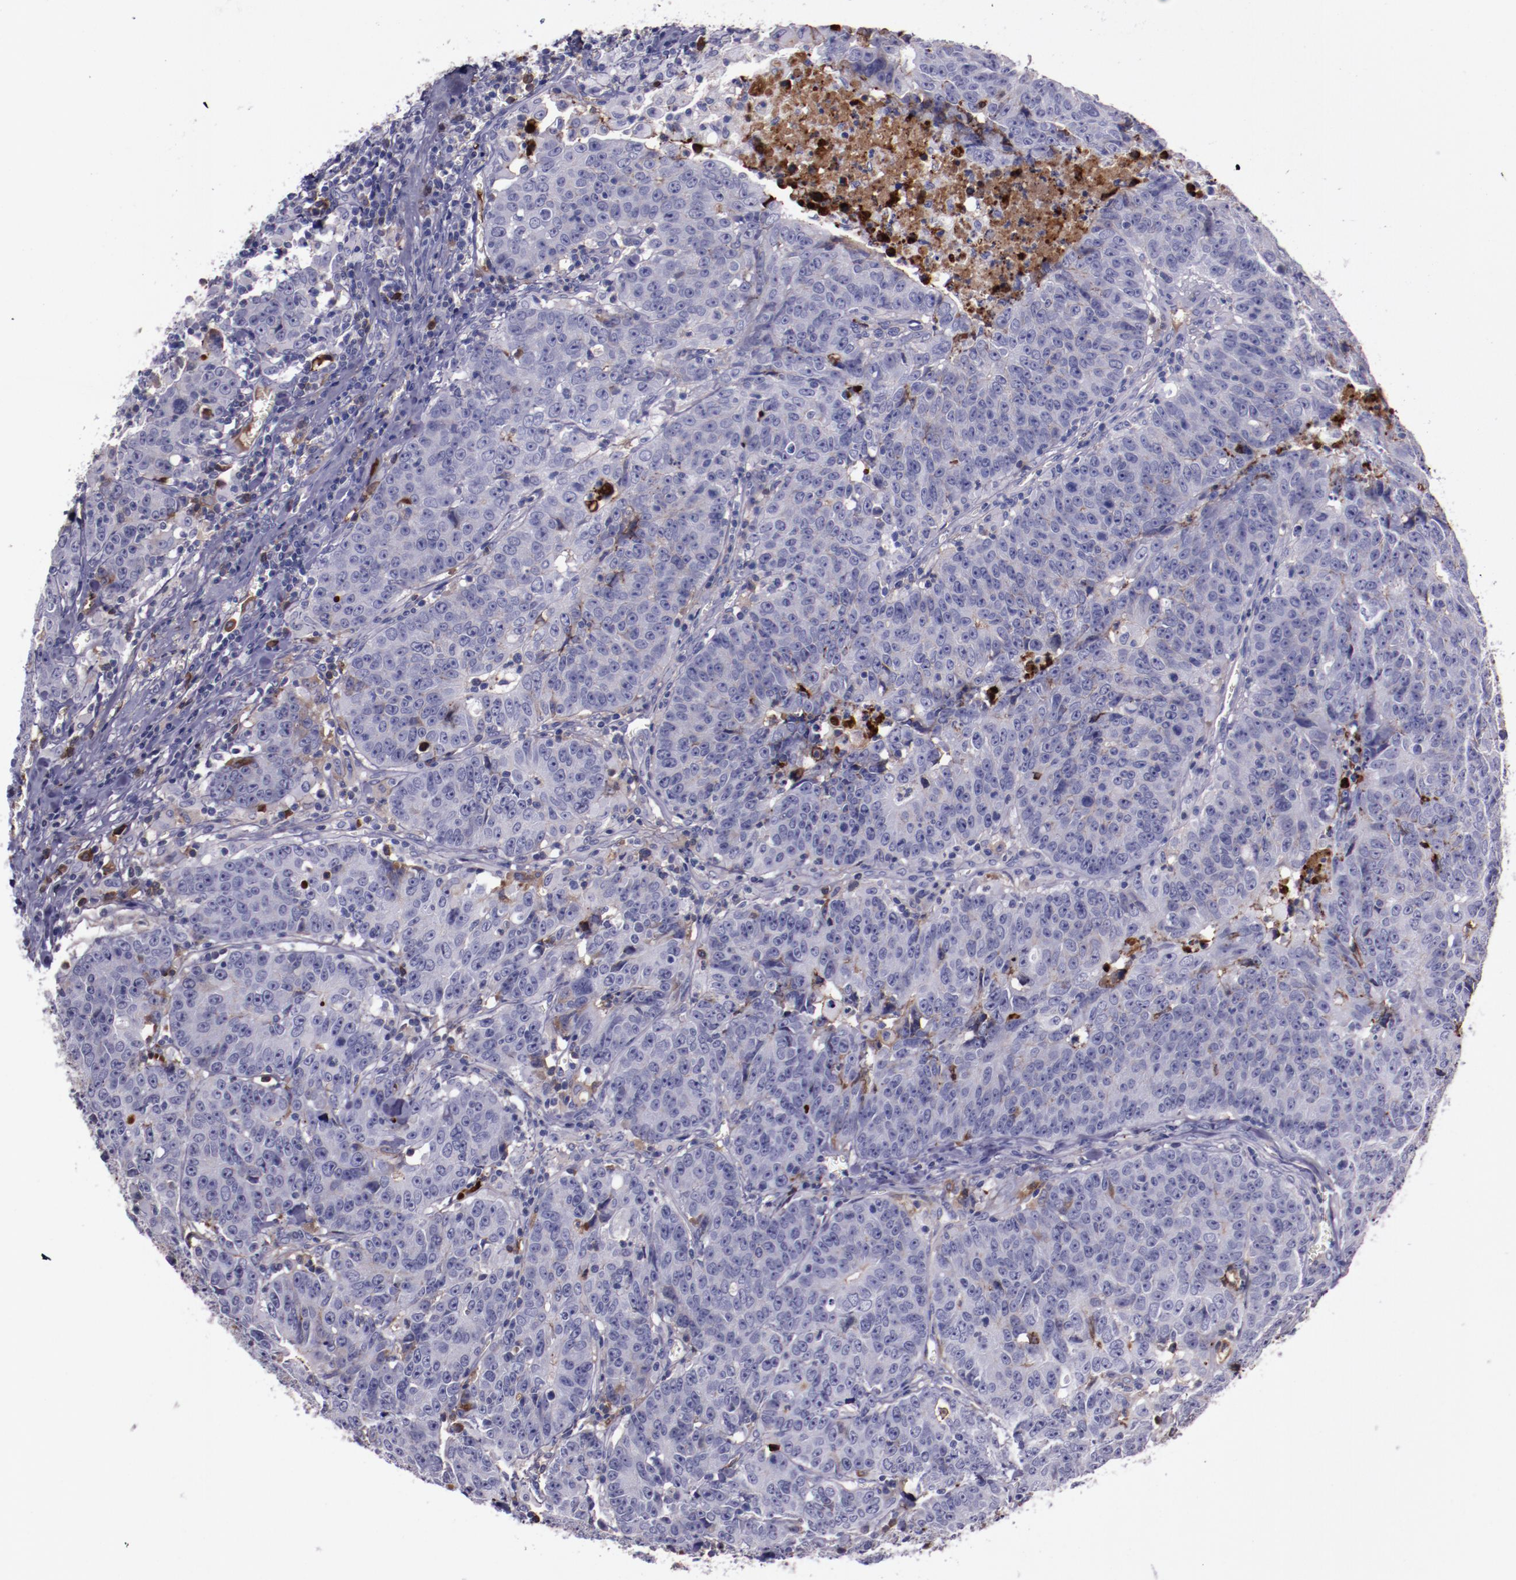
{"staining": {"intensity": "weak", "quantity": "<25%", "location": "cytoplasmic/membranous"}, "tissue": "colorectal cancer", "cell_type": "Tumor cells", "image_type": "cancer", "snomed": [{"axis": "morphology", "description": "Adenocarcinoma, NOS"}, {"axis": "topography", "description": "Colon"}], "caption": "This photomicrograph is of colorectal adenocarcinoma stained with immunohistochemistry to label a protein in brown with the nuclei are counter-stained blue. There is no positivity in tumor cells. (IHC, brightfield microscopy, high magnification).", "gene": "APOH", "patient": {"sex": "female", "age": 53}}